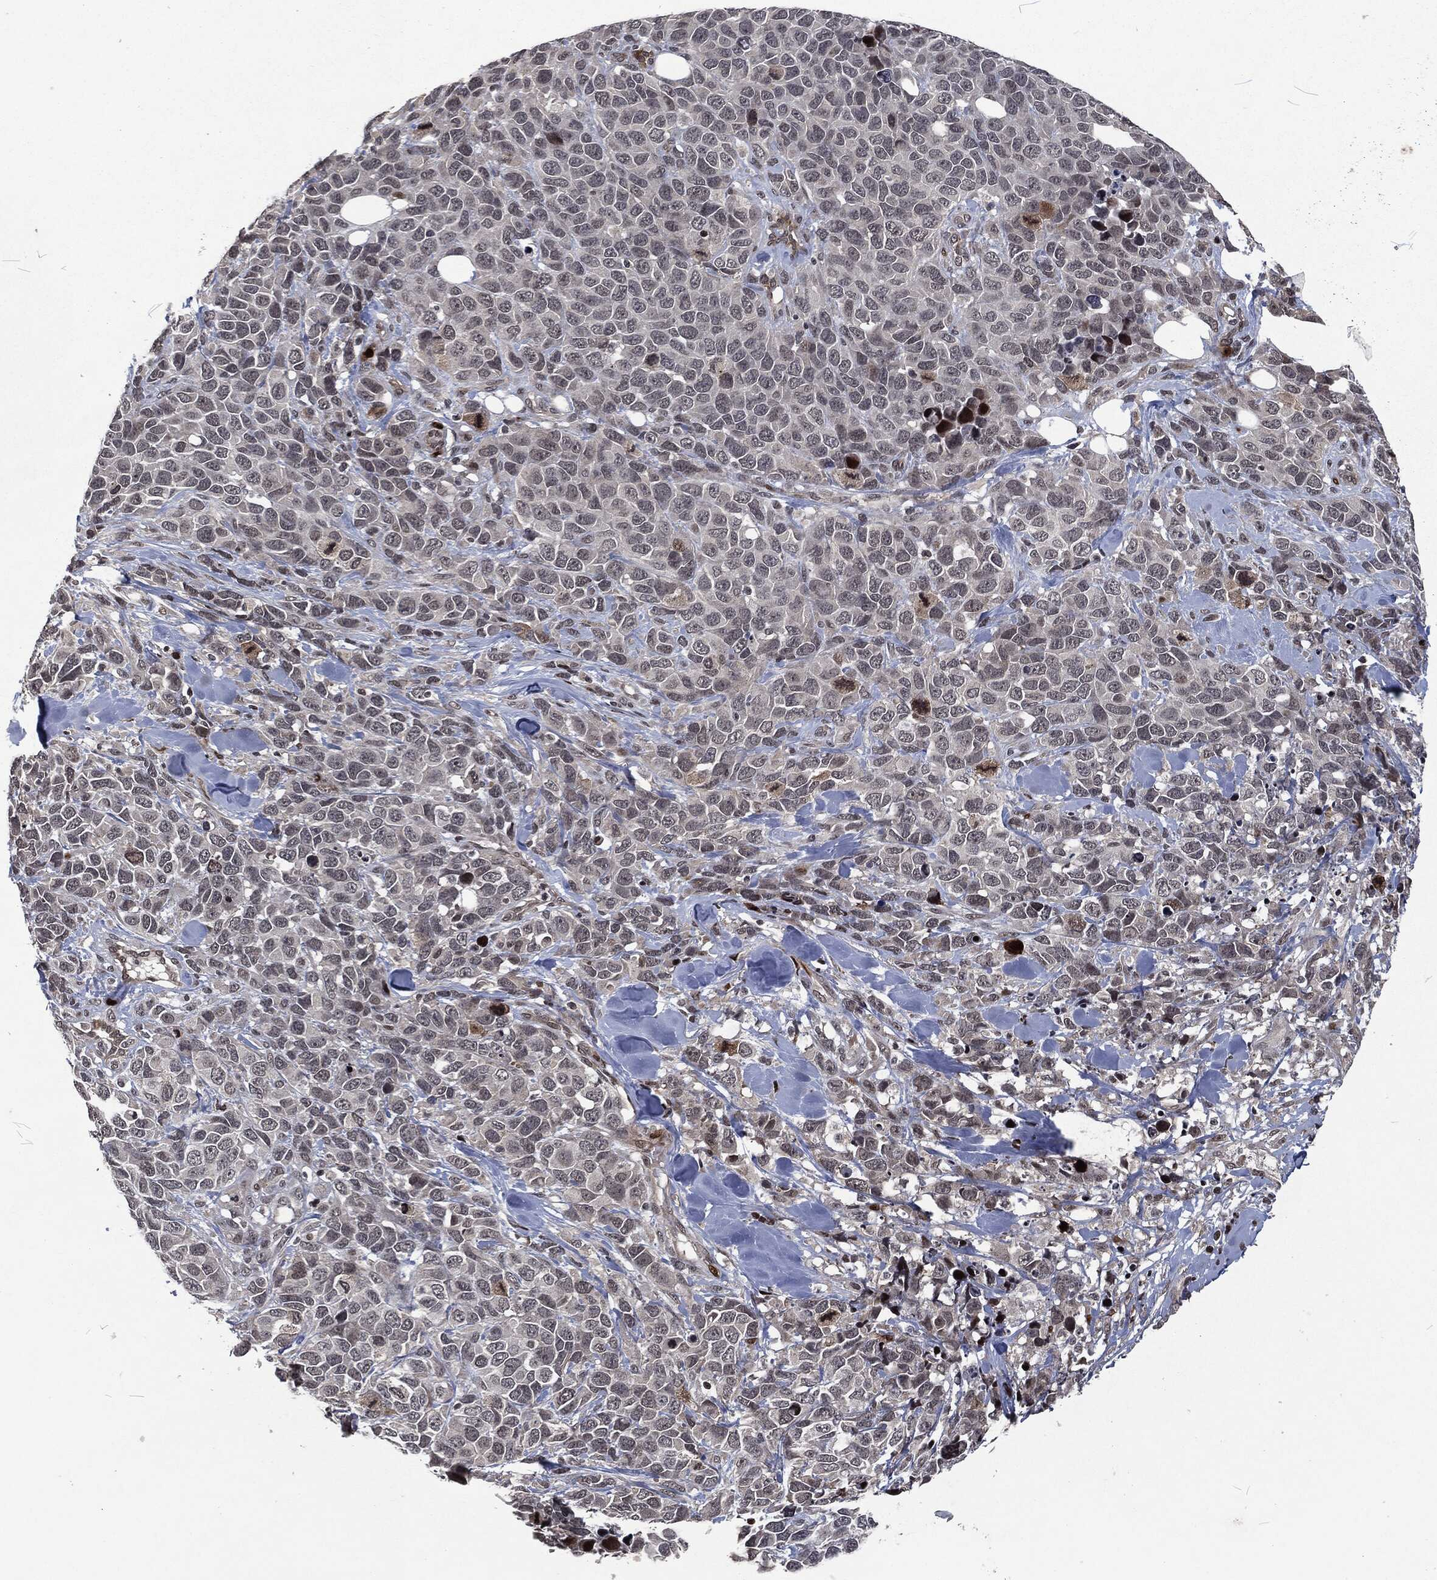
{"staining": {"intensity": "negative", "quantity": "none", "location": "none"}, "tissue": "melanoma", "cell_type": "Tumor cells", "image_type": "cancer", "snomed": [{"axis": "morphology", "description": "Malignant melanoma, Metastatic site"}, {"axis": "topography", "description": "Skin"}], "caption": "Human melanoma stained for a protein using immunohistochemistry demonstrates no staining in tumor cells.", "gene": "EGFR", "patient": {"sex": "male", "age": 84}}